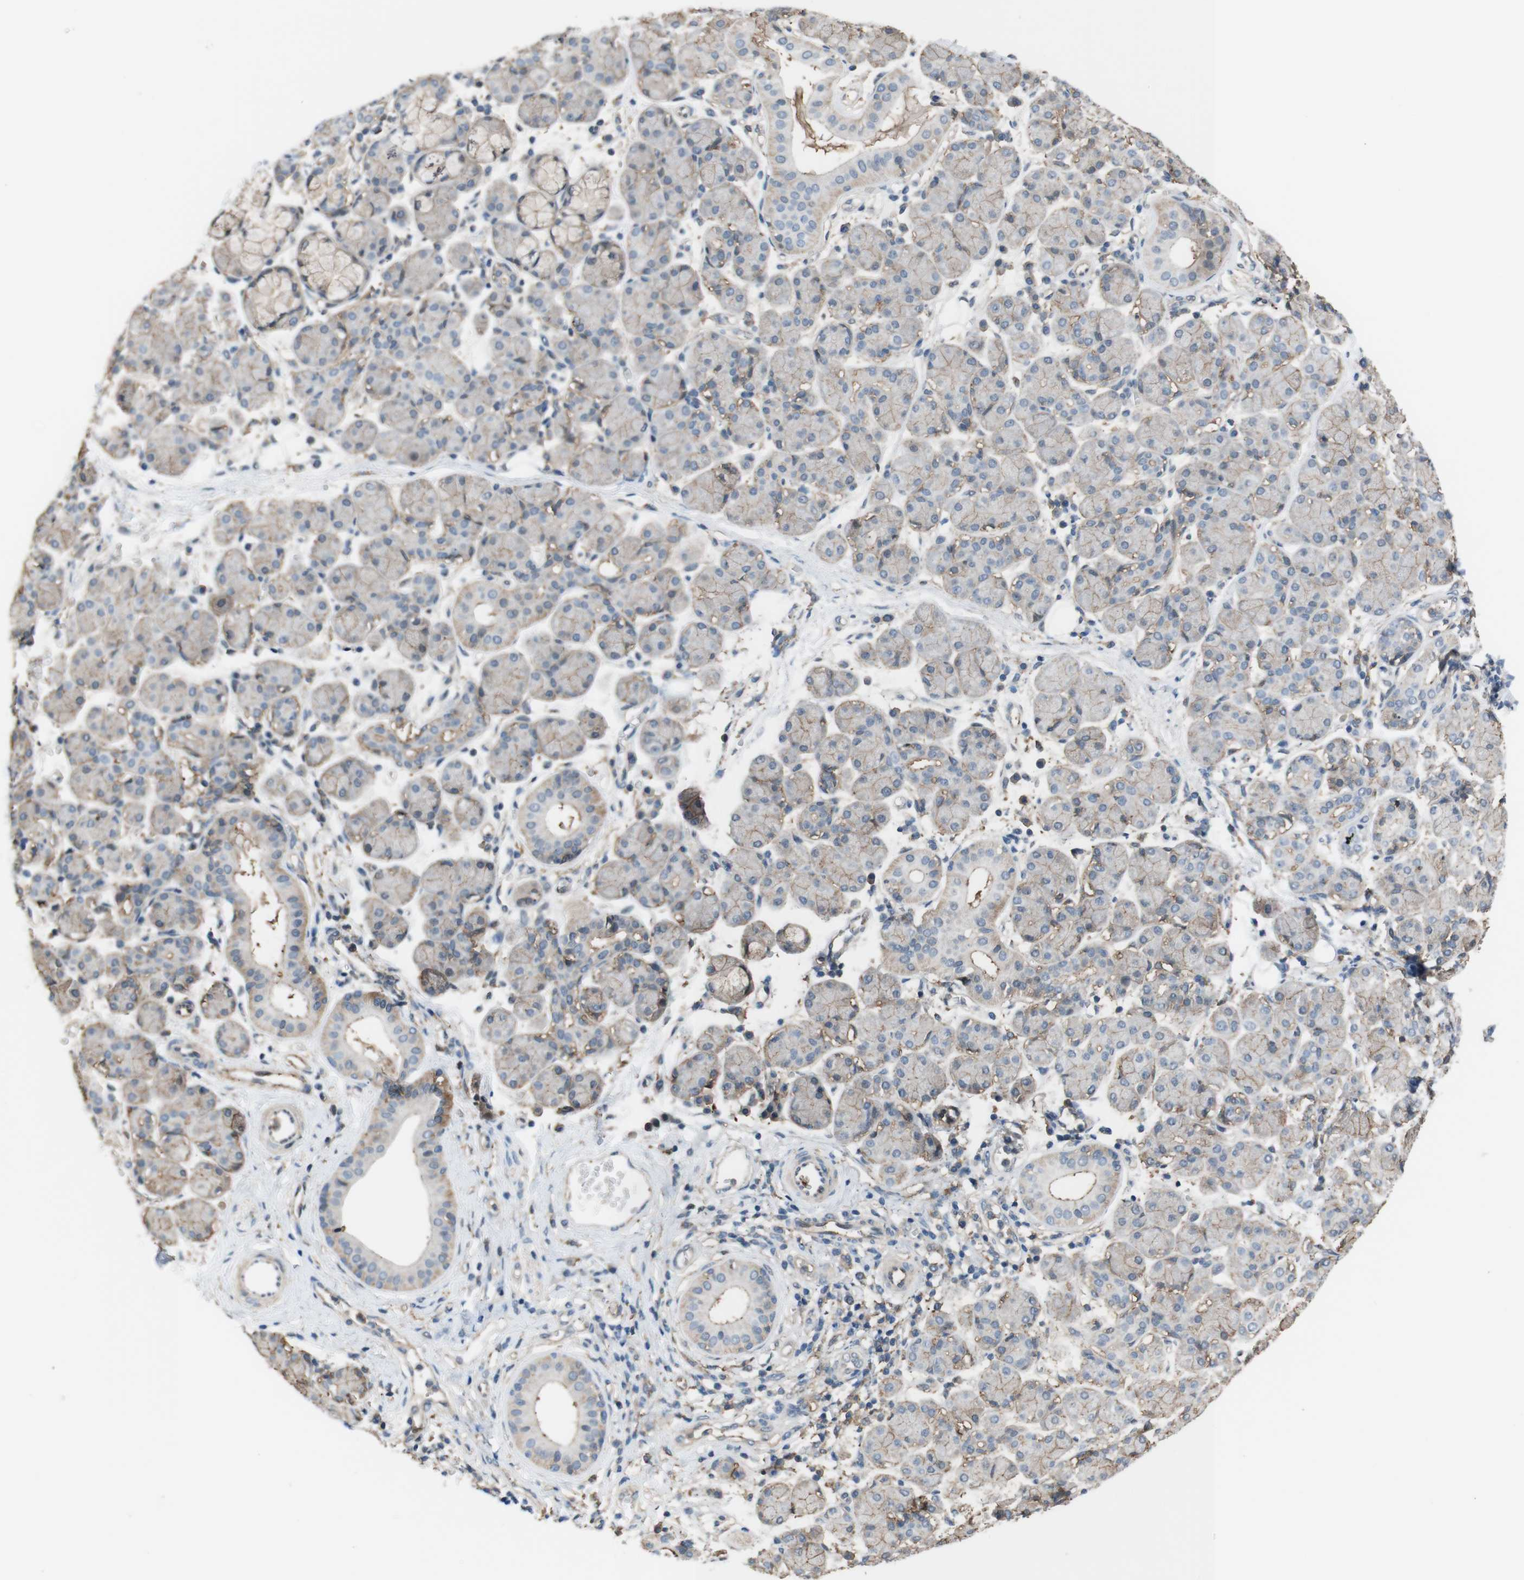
{"staining": {"intensity": "weak", "quantity": "25%-75%", "location": "cytoplasmic/membranous"}, "tissue": "salivary gland", "cell_type": "Glandular cells", "image_type": "normal", "snomed": [{"axis": "morphology", "description": "Normal tissue, NOS"}, {"axis": "morphology", "description": "Inflammation, NOS"}, {"axis": "topography", "description": "Lymph node"}, {"axis": "topography", "description": "Salivary gland"}], "caption": "IHC of normal human salivary gland exhibits low levels of weak cytoplasmic/membranous positivity in about 25%-75% of glandular cells.", "gene": "ATP2B1", "patient": {"sex": "male", "age": 3}}